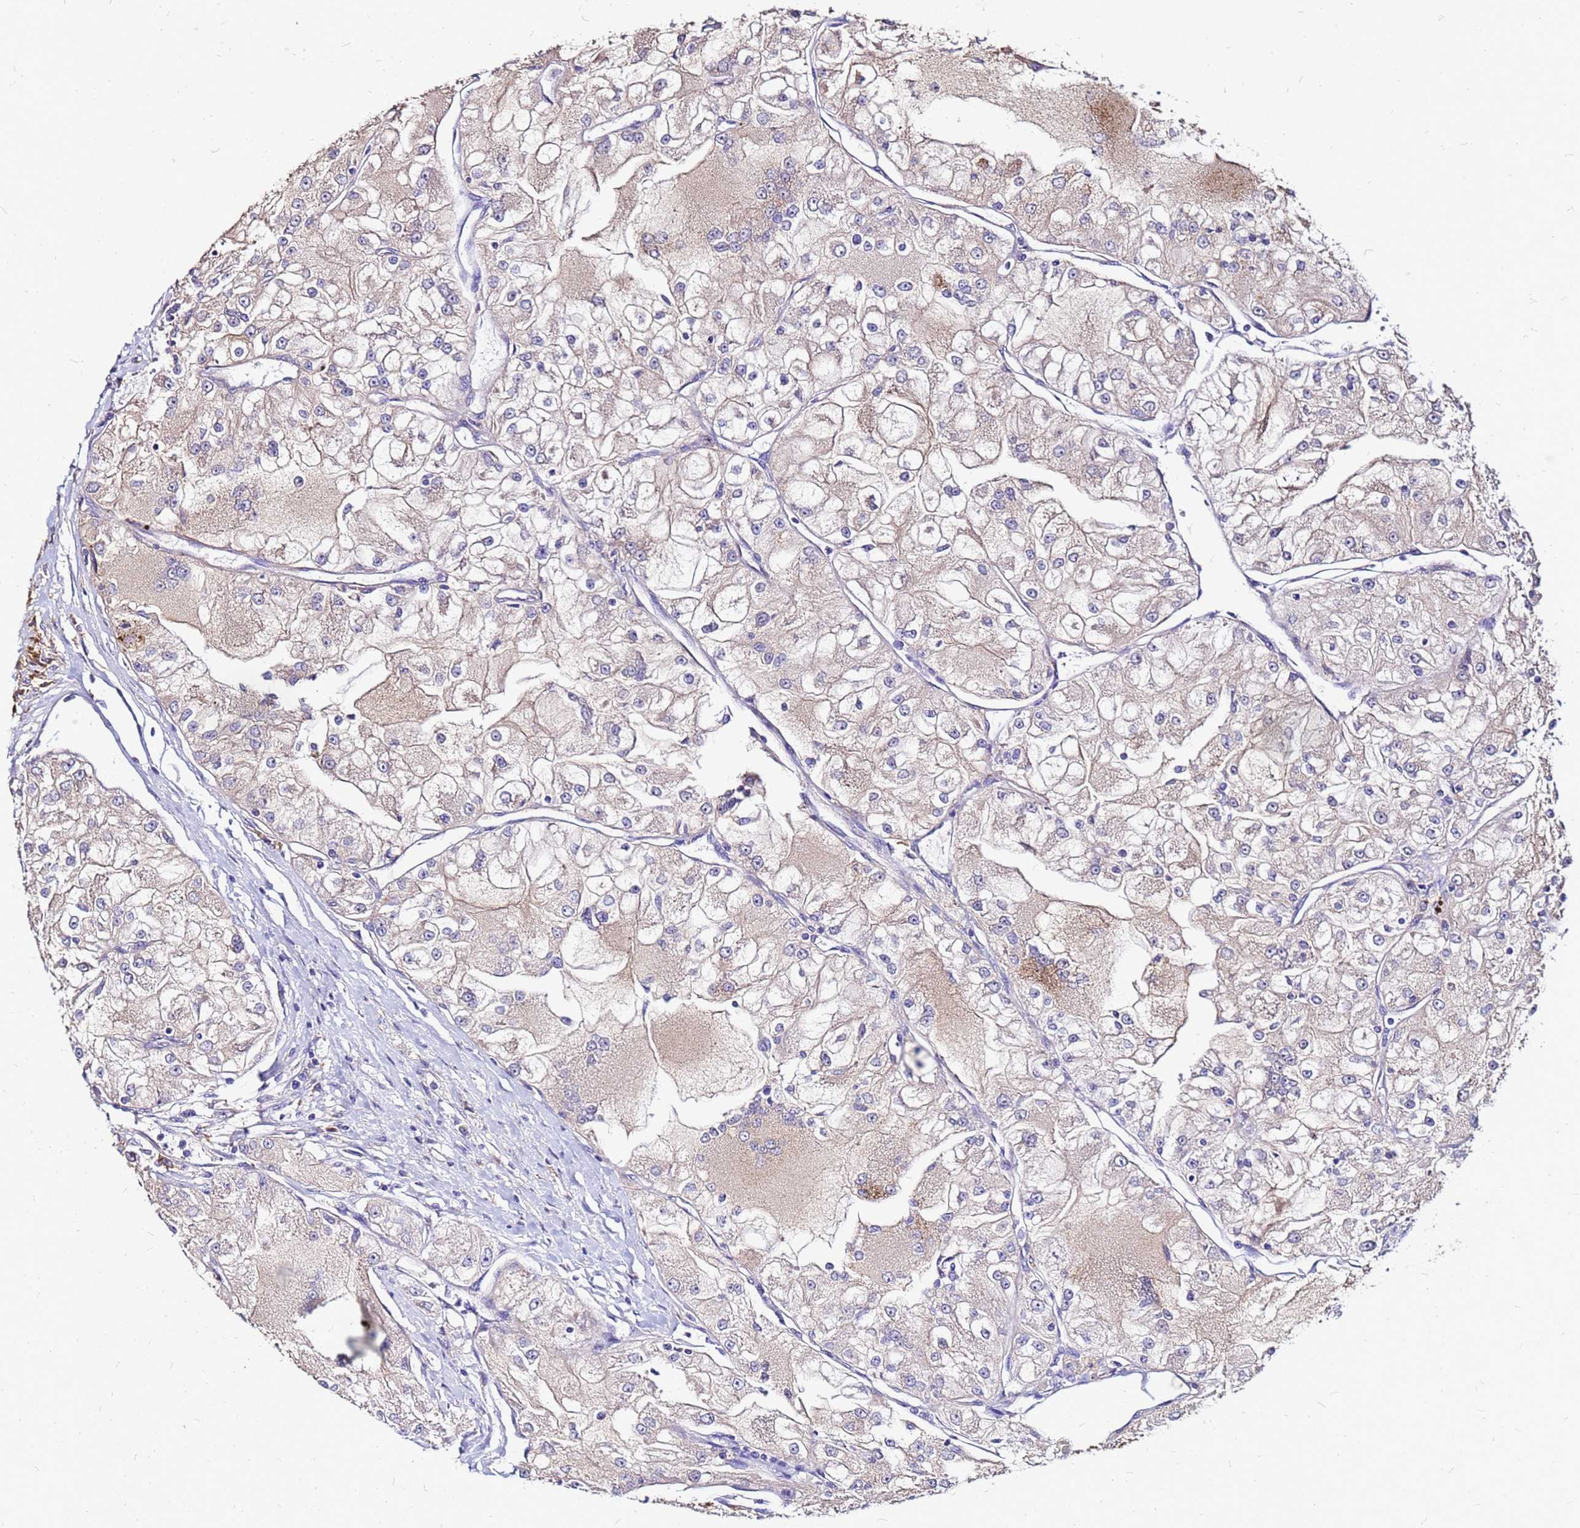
{"staining": {"intensity": "weak", "quantity": "25%-75%", "location": "cytoplasmic/membranous"}, "tissue": "renal cancer", "cell_type": "Tumor cells", "image_type": "cancer", "snomed": [{"axis": "morphology", "description": "Adenocarcinoma, NOS"}, {"axis": "topography", "description": "Kidney"}], "caption": "Protein staining of adenocarcinoma (renal) tissue demonstrates weak cytoplasmic/membranous expression in about 25%-75% of tumor cells.", "gene": "ARHGEF5", "patient": {"sex": "female", "age": 72}}